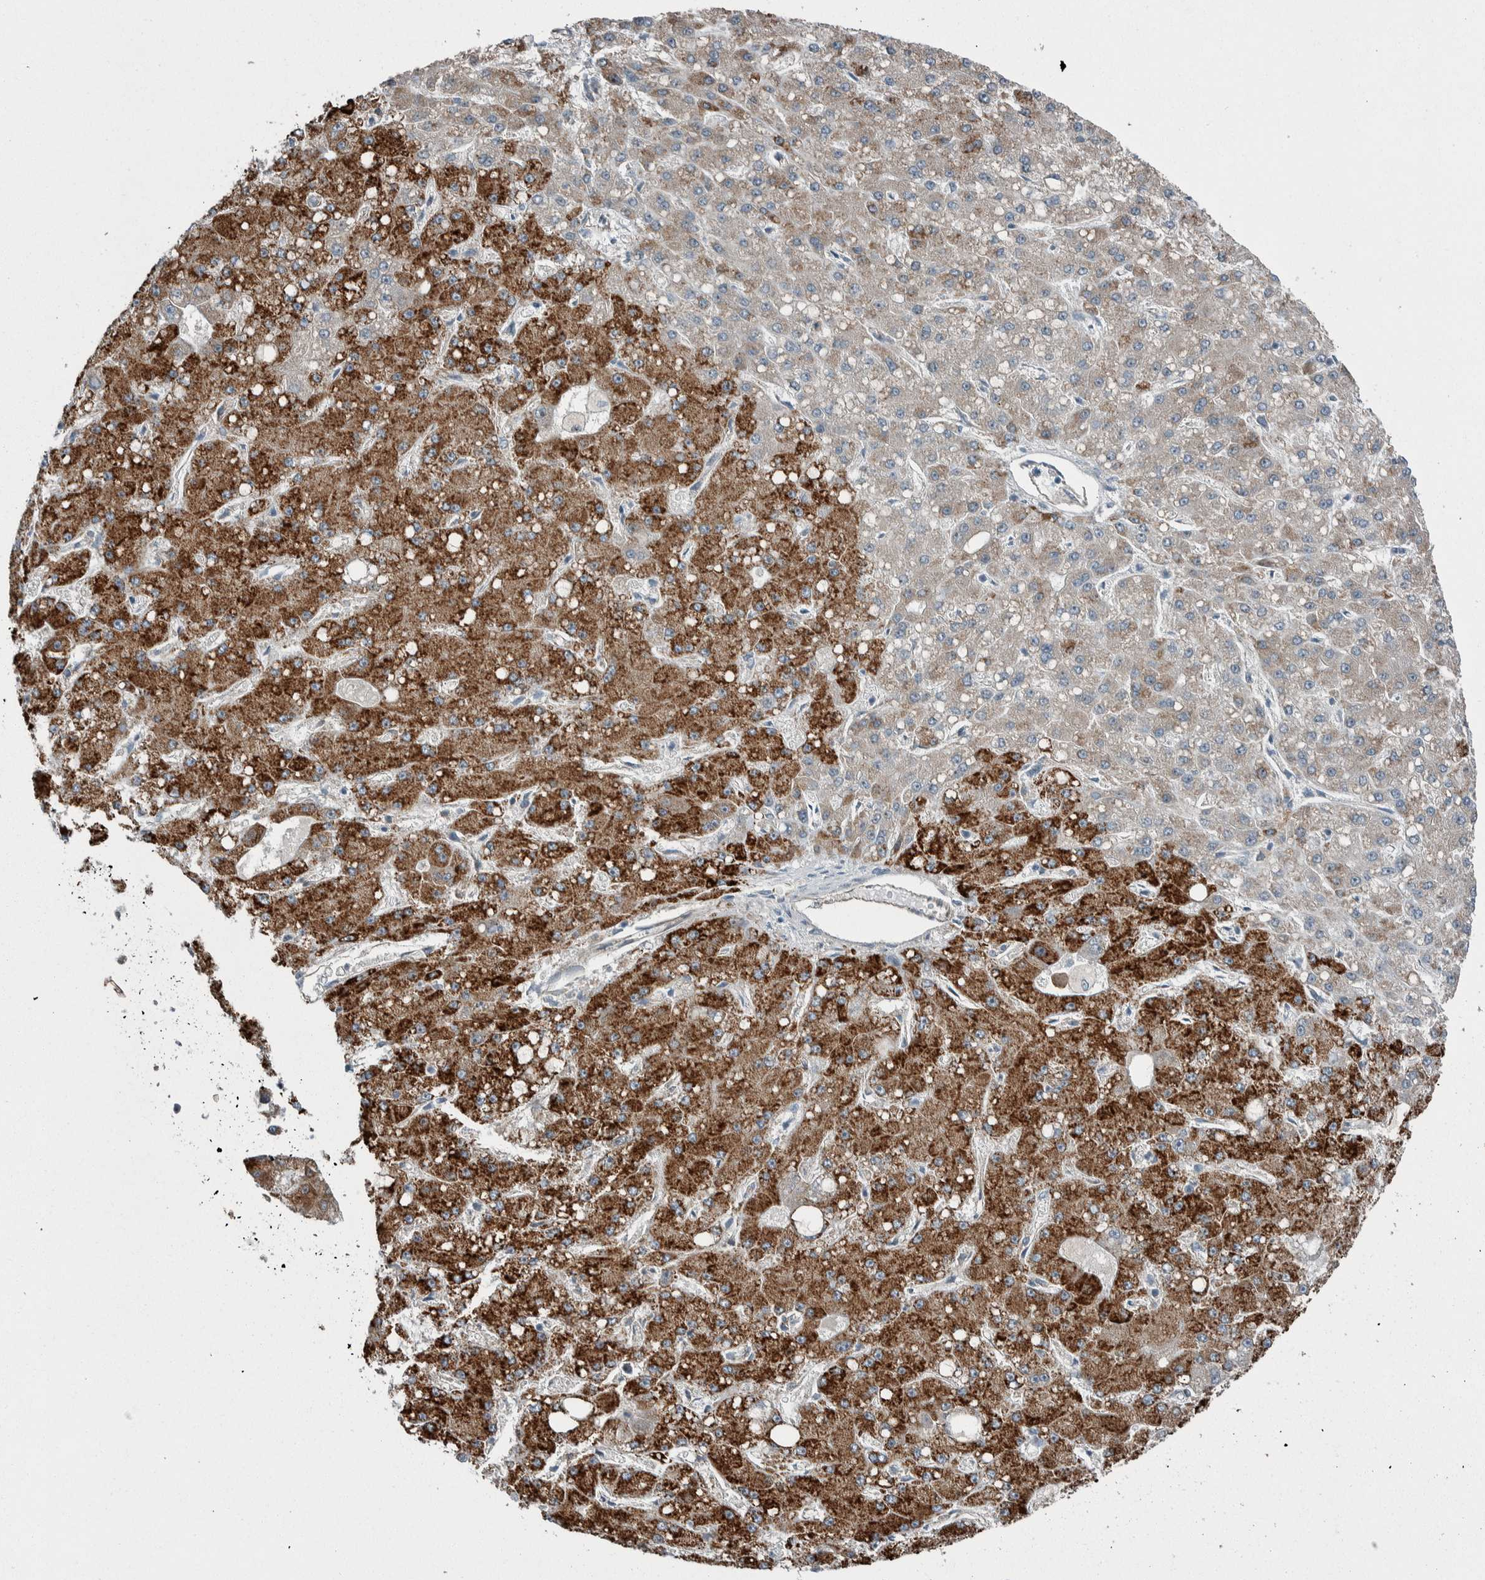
{"staining": {"intensity": "strong", "quantity": "25%-75%", "location": "cytoplasmic/membranous"}, "tissue": "liver cancer", "cell_type": "Tumor cells", "image_type": "cancer", "snomed": [{"axis": "morphology", "description": "Carcinoma, Hepatocellular, NOS"}, {"axis": "topography", "description": "Liver"}], "caption": "Strong cytoplasmic/membranous protein staining is identified in about 25%-75% of tumor cells in liver cancer (hepatocellular carcinoma).", "gene": "USP25", "patient": {"sex": "male", "age": 67}}